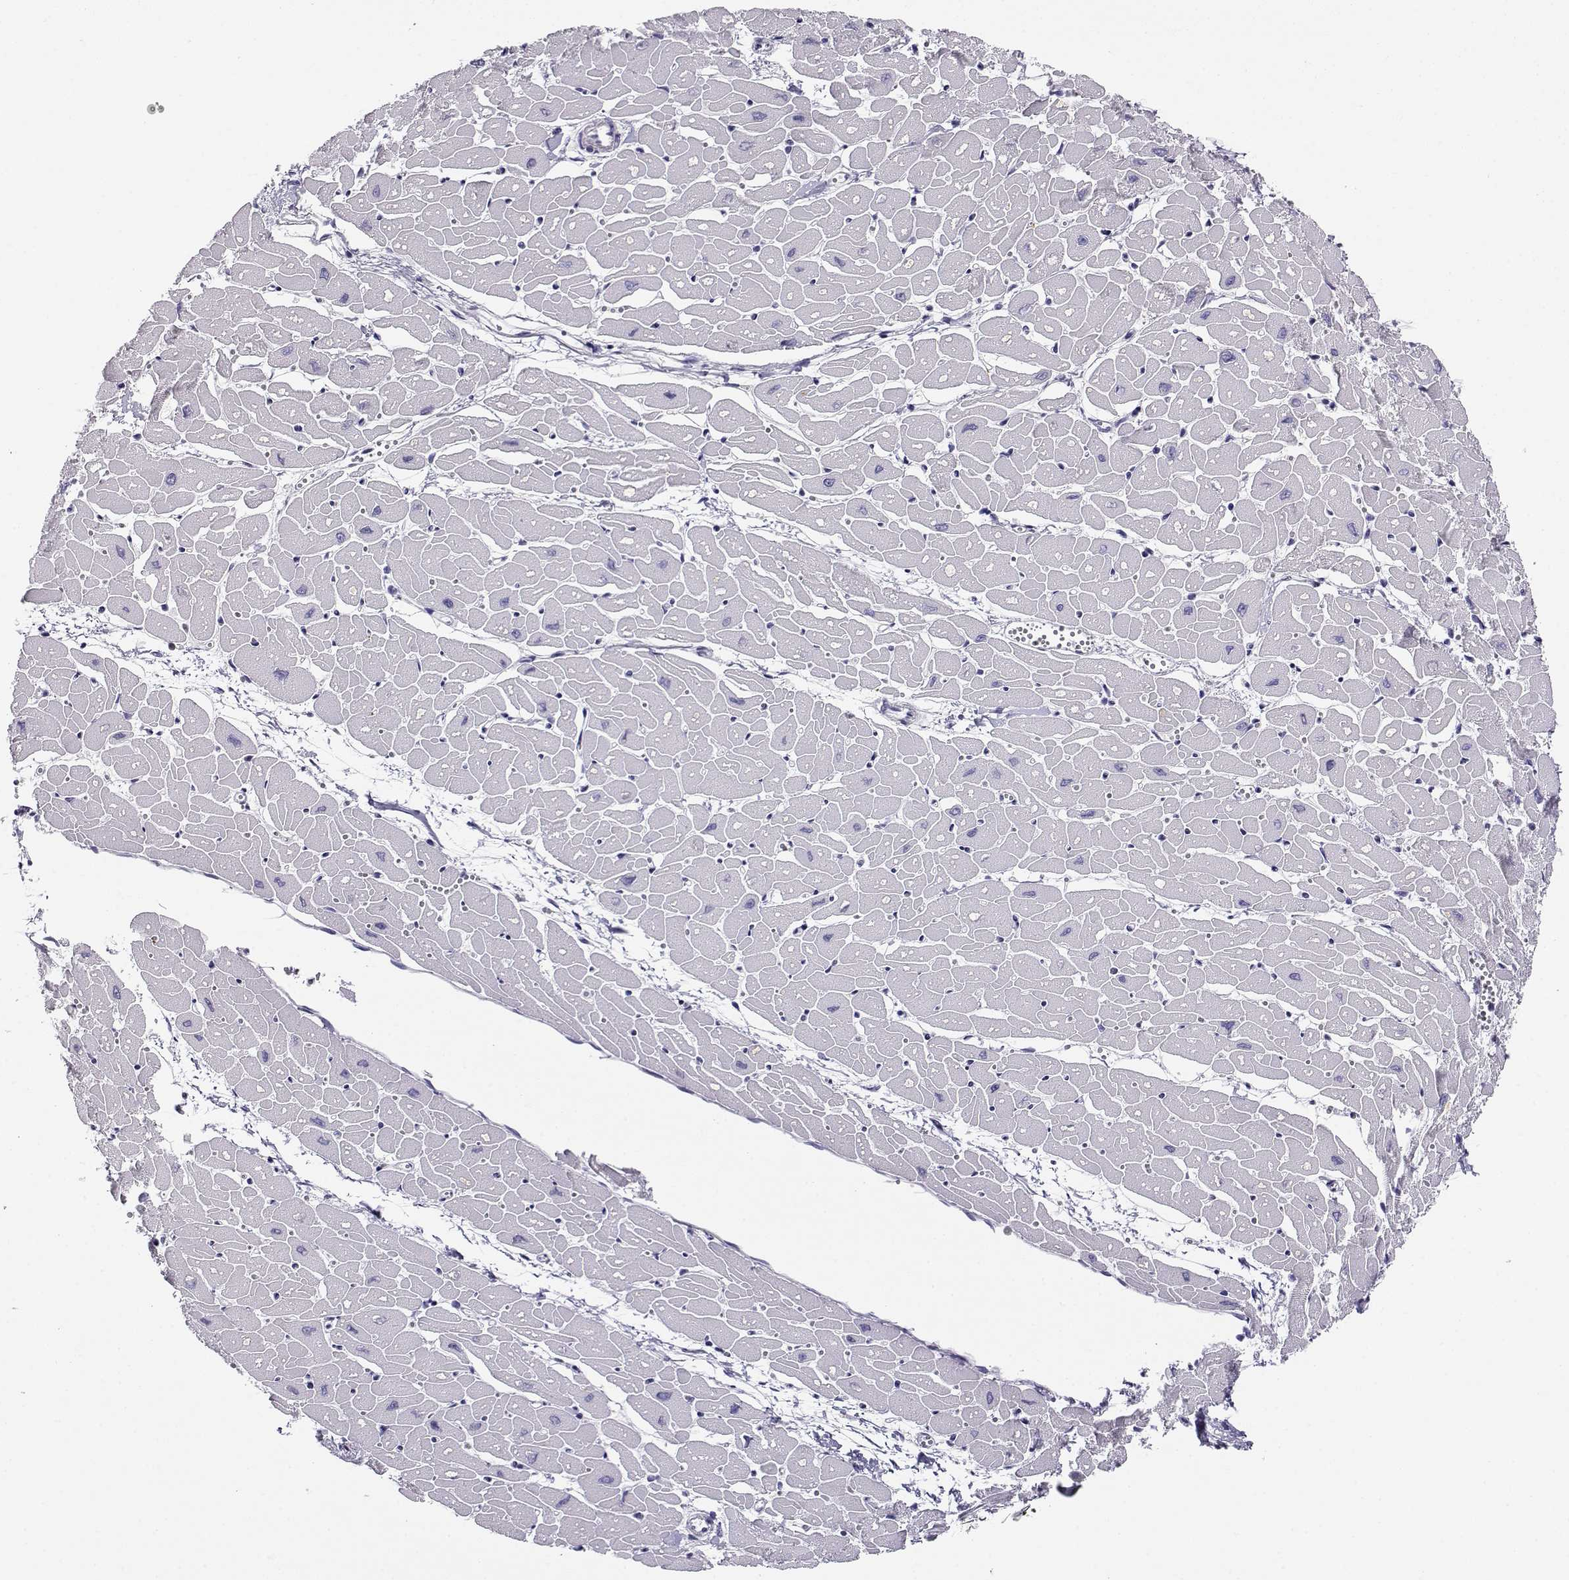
{"staining": {"intensity": "negative", "quantity": "none", "location": "none"}, "tissue": "heart muscle", "cell_type": "Cardiomyocytes", "image_type": "normal", "snomed": [{"axis": "morphology", "description": "Normal tissue, NOS"}, {"axis": "topography", "description": "Heart"}], "caption": "Immunohistochemical staining of normal heart muscle displays no significant expression in cardiomyocytes.", "gene": "RHOXF2B", "patient": {"sex": "male", "age": 57}}